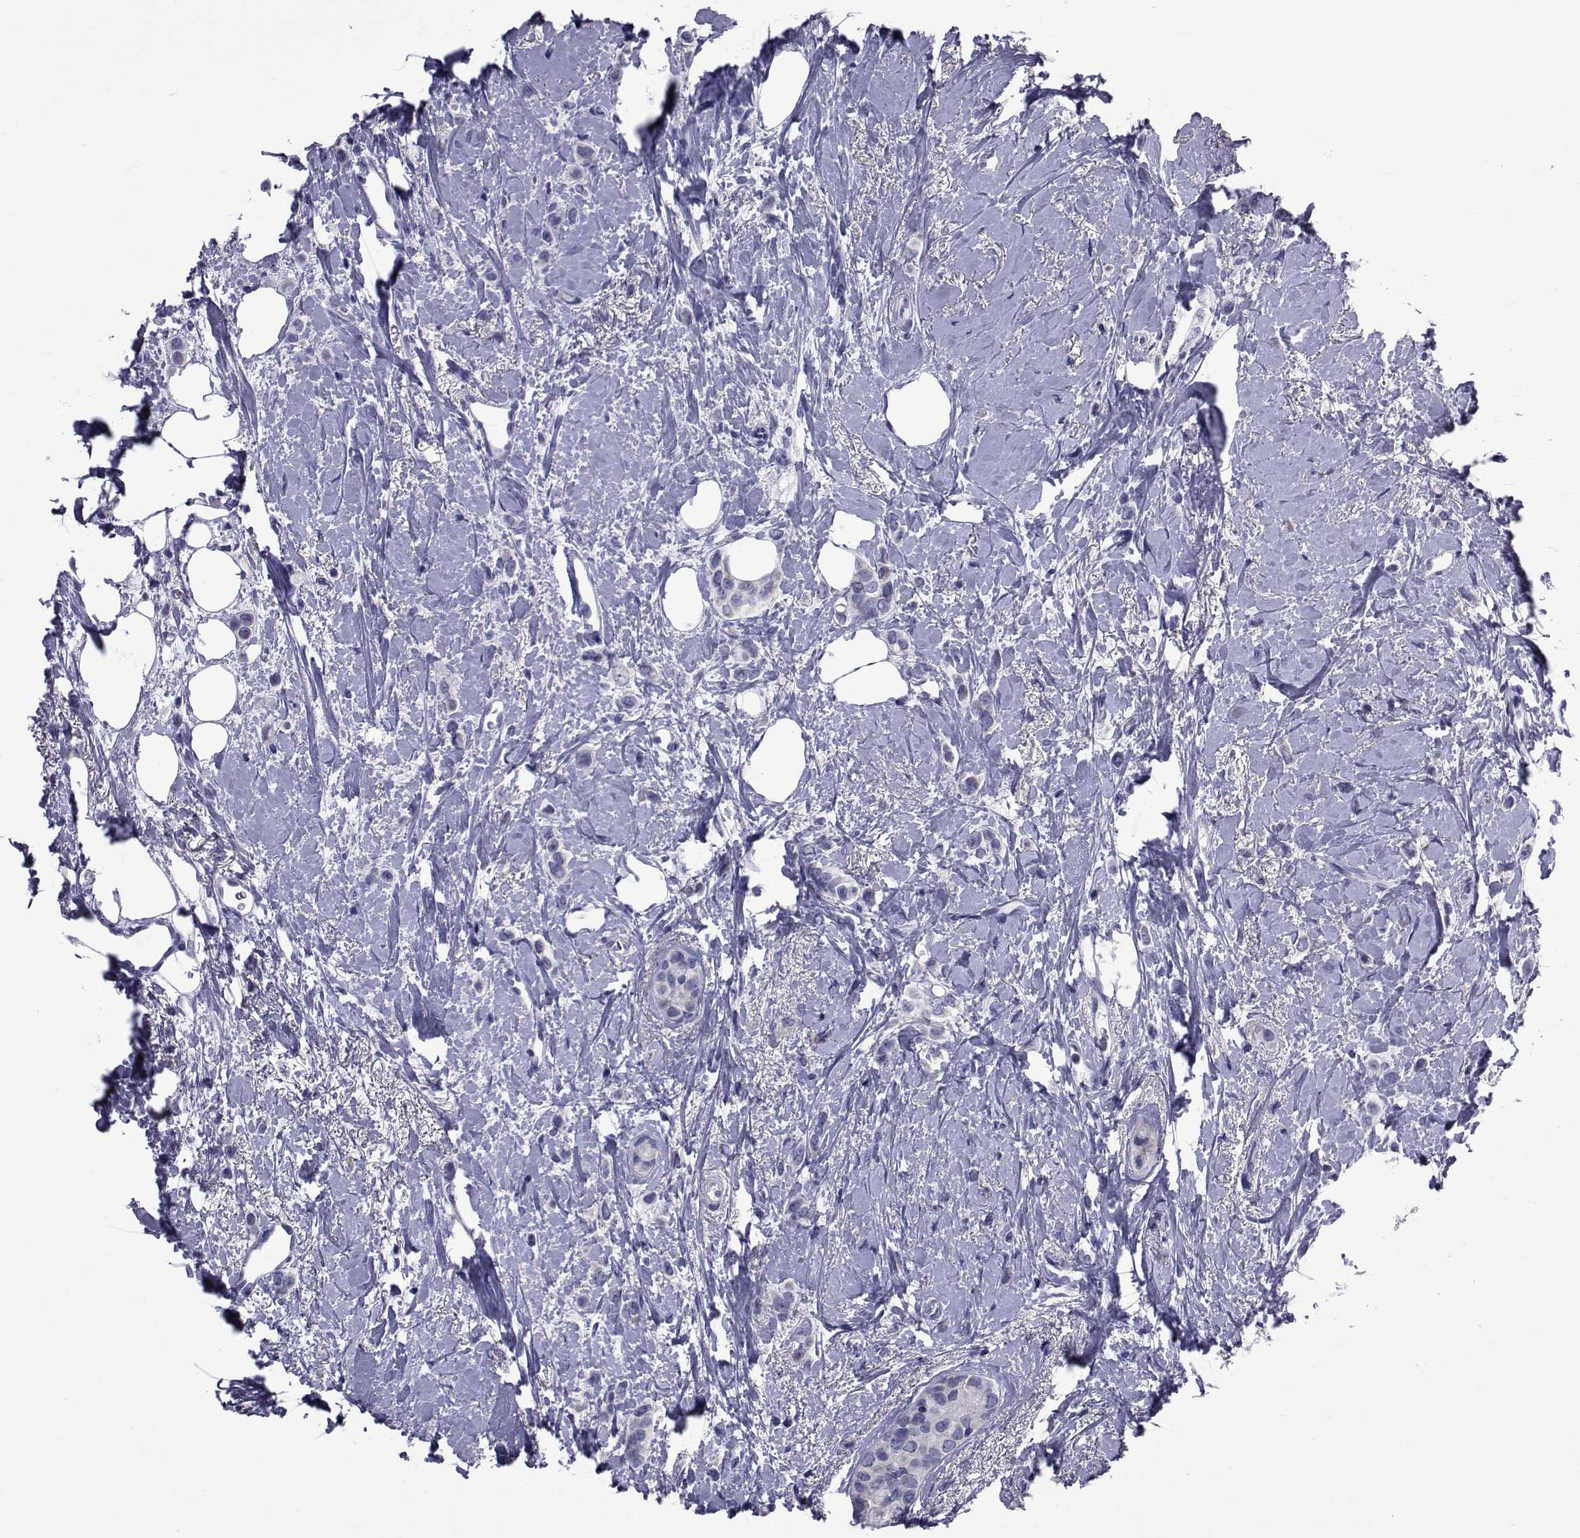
{"staining": {"intensity": "negative", "quantity": "none", "location": "none"}, "tissue": "breast cancer", "cell_type": "Tumor cells", "image_type": "cancer", "snomed": [{"axis": "morphology", "description": "Lobular carcinoma"}, {"axis": "topography", "description": "Breast"}], "caption": "This is a image of IHC staining of breast cancer (lobular carcinoma), which shows no expression in tumor cells.", "gene": "GKAP1", "patient": {"sex": "female", "age": 66}}